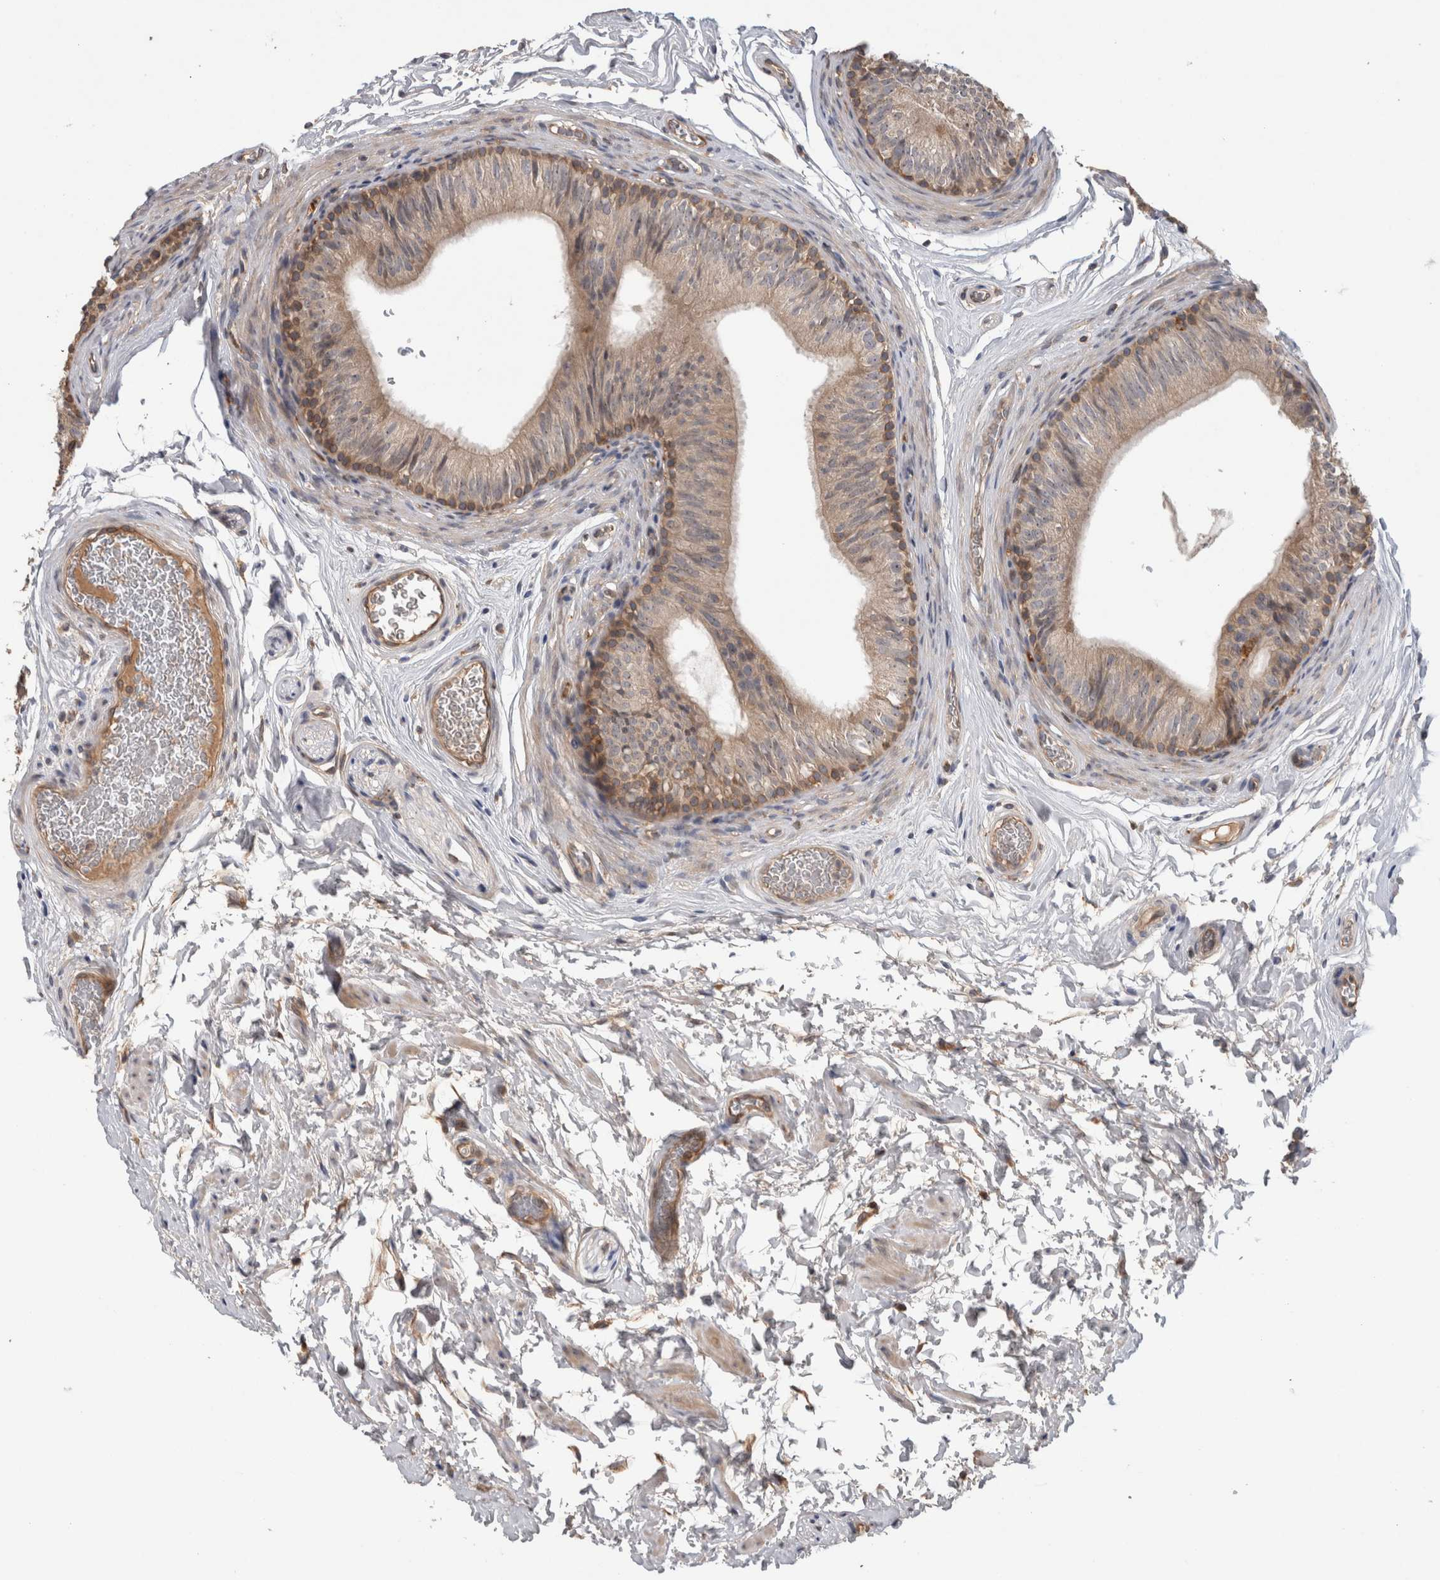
{"staining": {"intensity": "moderate", "quantity": "<25%", "location": "cytoplasmic/membranous"}, "tissue": "epididymis", "cell_type": "Glandular cells", "image_type": "normal", "snomed": [{"axis": "morphology", "description": "Normal tissue, NOS"}, {"axis": "topography", "description": "Epididymis"}], "caption": "Brown immunohistochemical staining in benign human epididymis reveals moderate cytoplasmic/membranous staining in approximately <25% of glandular cells.", "gene": "TARBP1", "patient": {"sex": "male", "age": 36}}